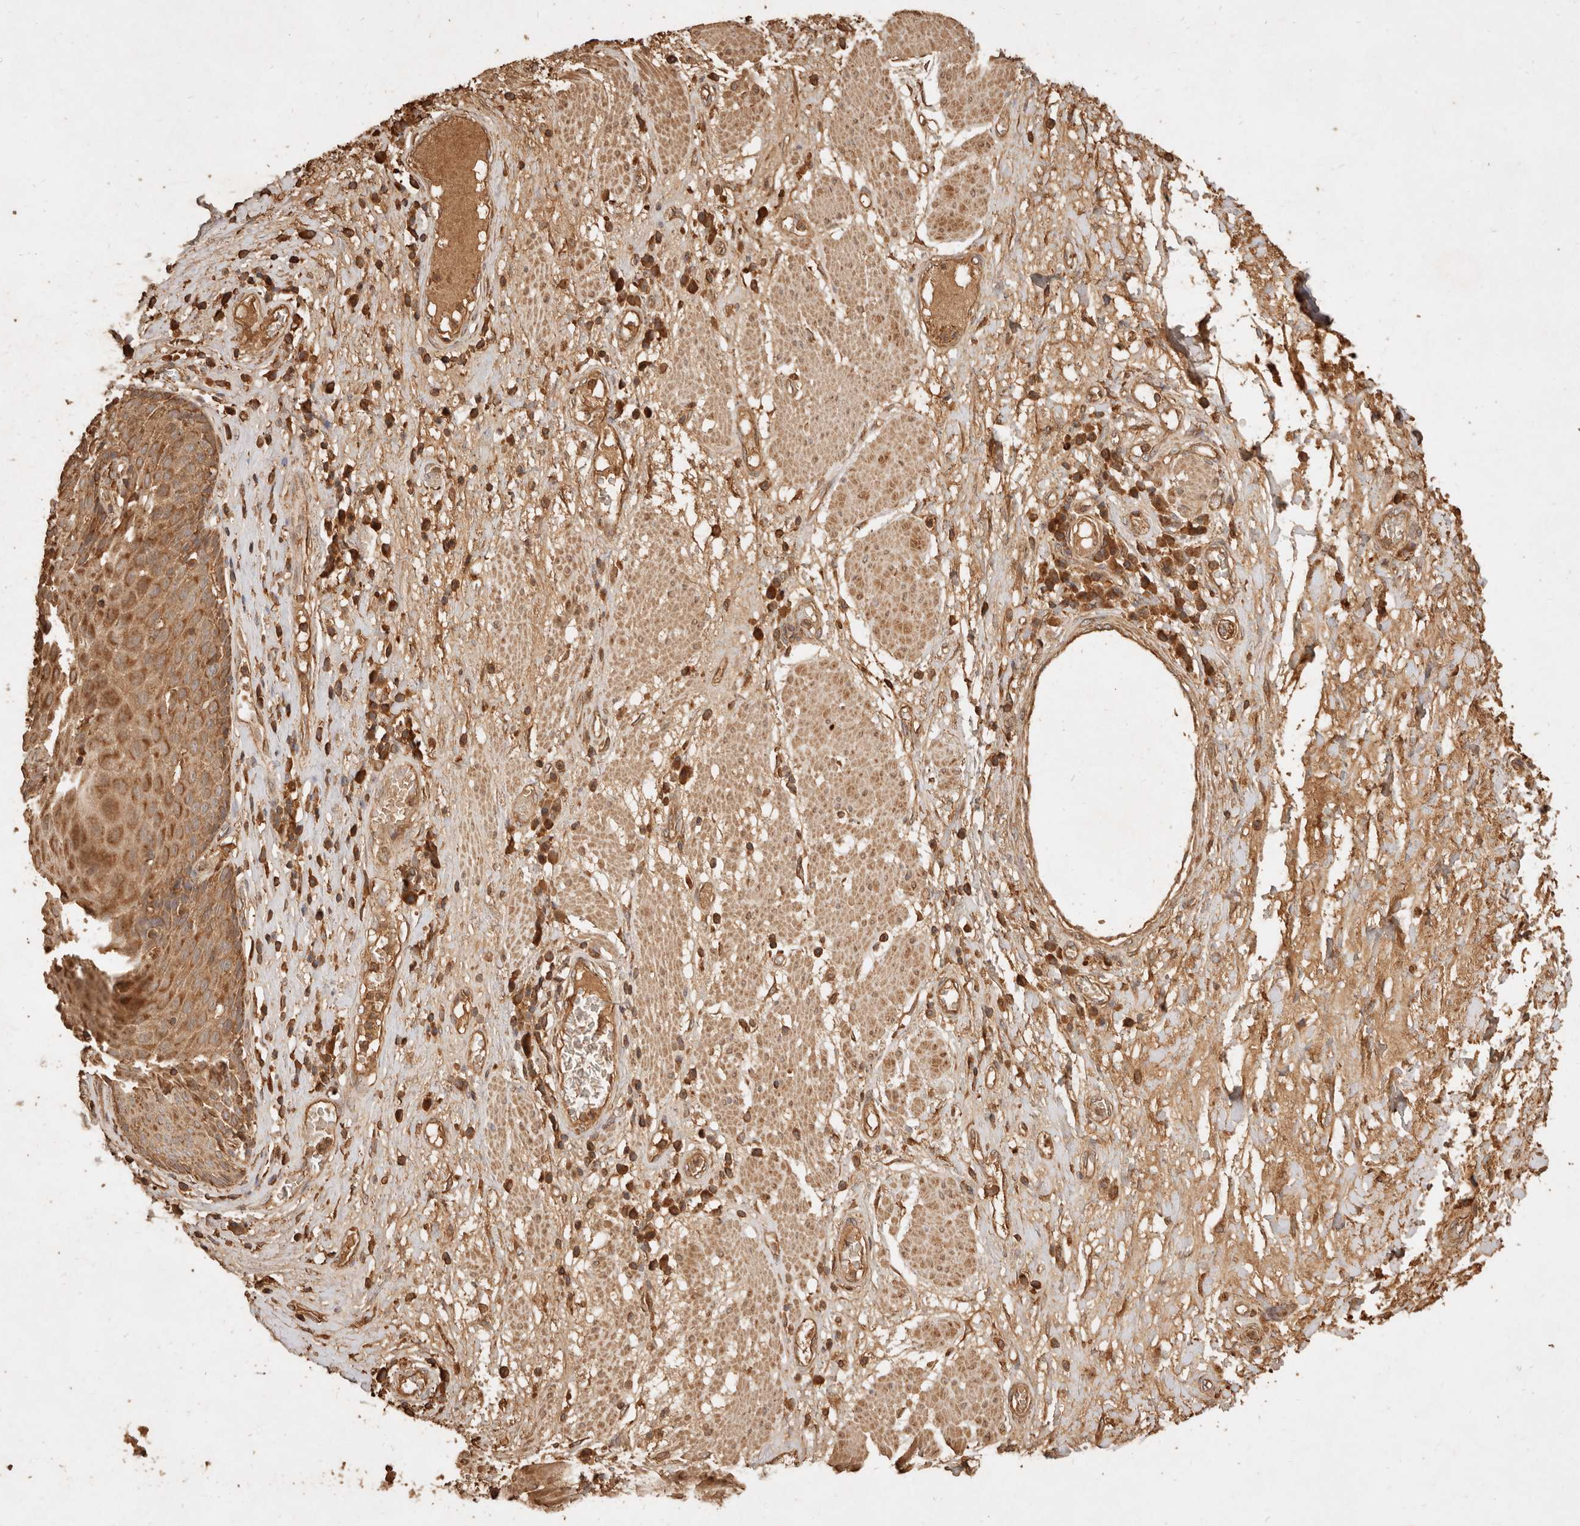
{"staining": {"intensity": "moderate", "quantity": ">75%", "location": "cytoplasmic/membranous"}, "tissue": "esophagus", "cell_type": "Squamous epithelial cells", "image_type": "normal", "snomed": [{"axis": "morphology", "description": "Normal tissue, NOS"}, {"axis": "morphology", "description": "Adenocarcinoma, NOS"}, {"axis": "topography", "description": "Esophagus"}], "caption": "This is an image of immunohistochemistry staining of unremarkable esophagus, which shows moderate expression in the cytoplasmic/membranous of squamous epithelial cells.", "gene": "FAM180B", "patient": {"sex": "male", "age": 62}}